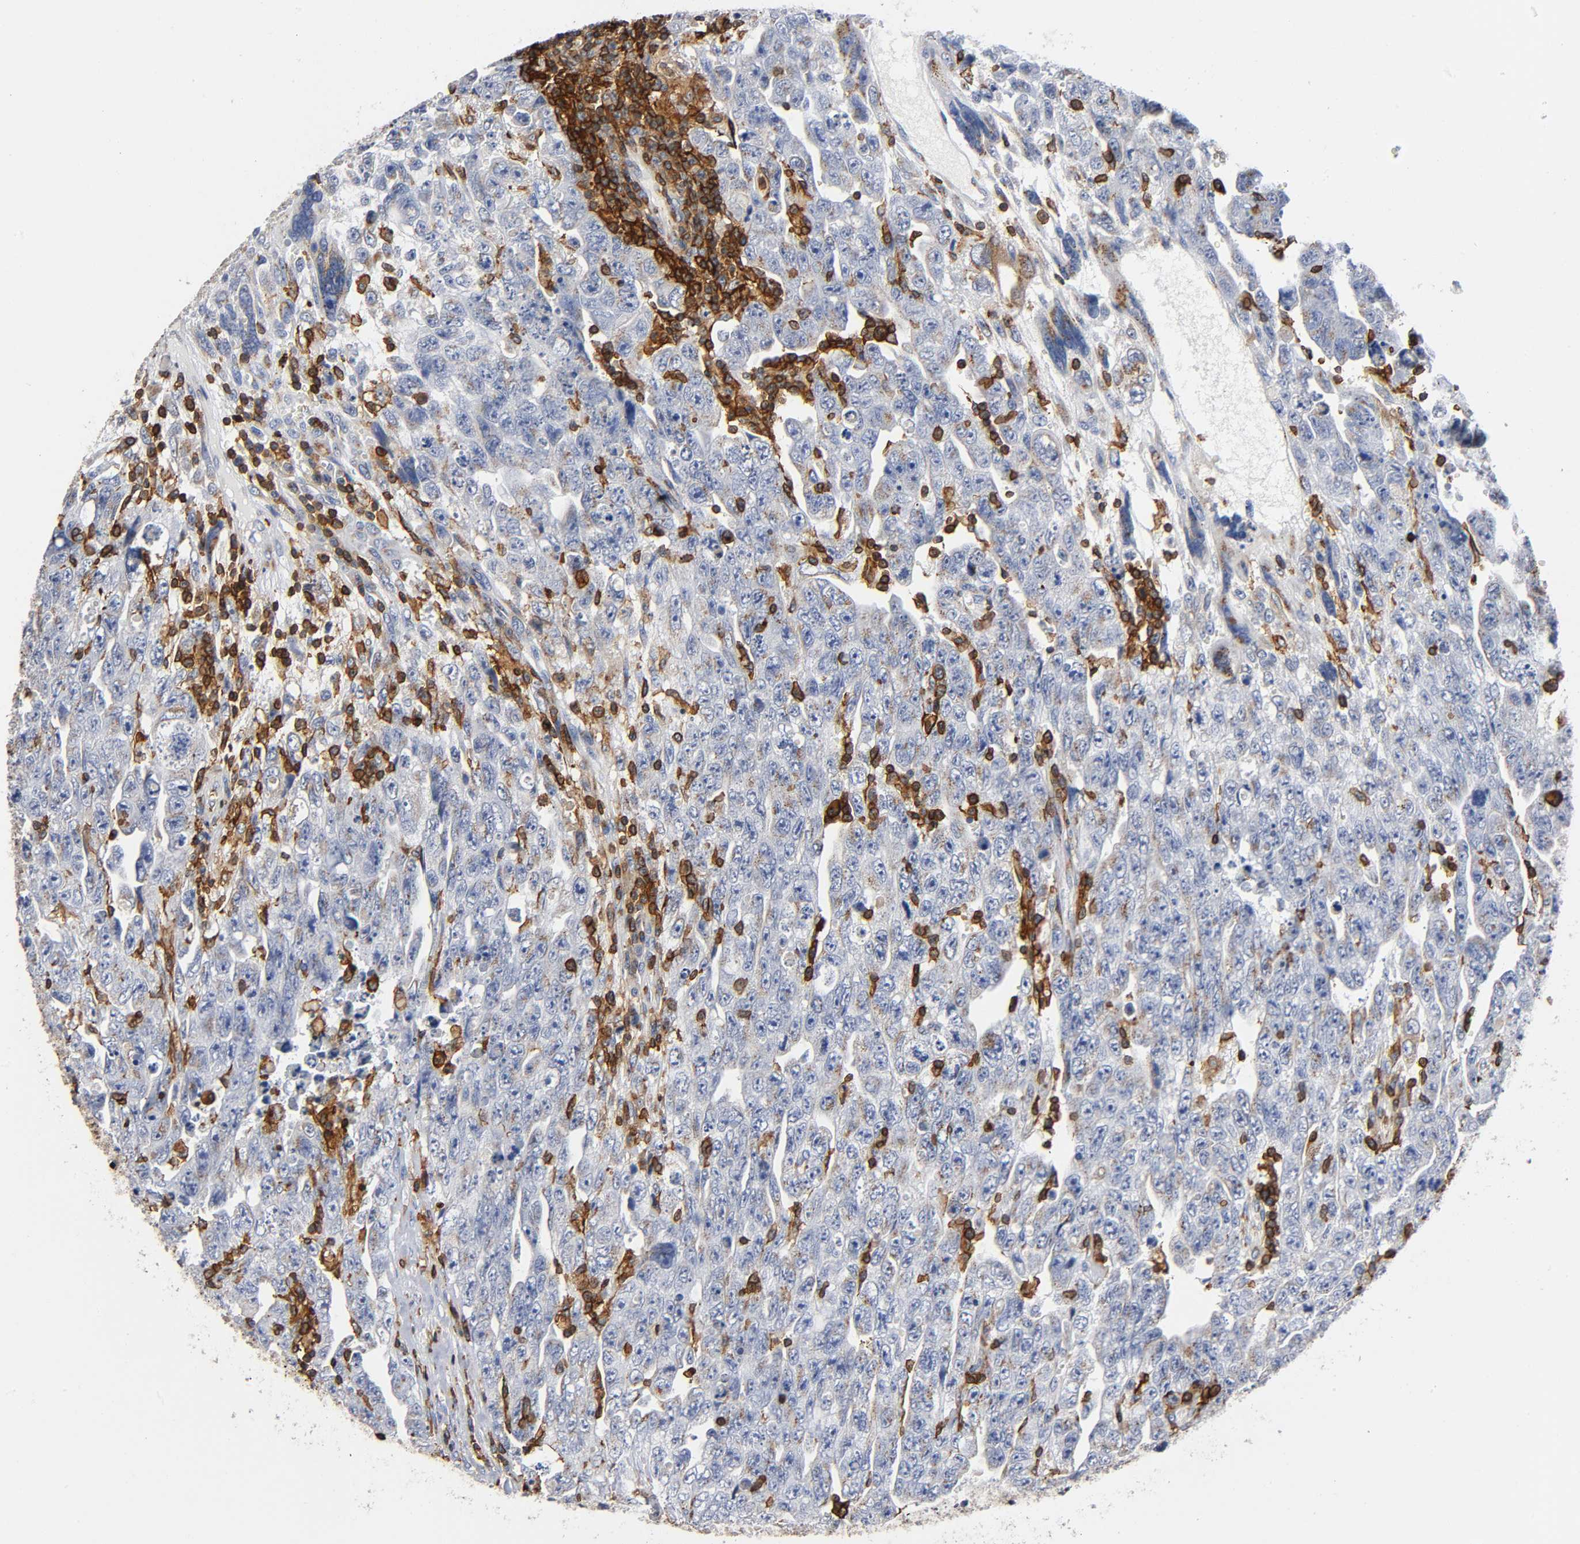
{"staining": {"intensity": "weak", "quantity": "25%-75%", "location": "cytoplasmic/membranous"}, "tissue": "testis cancer", "cell_type": "Tumor cells", "image_type": "cancer", "snomed": [{"axis": "morphology", "description": "Carcinoma, Embryonal, NOS"}, {"axis": "topography", "description": "Testis"}], "caption": "IHC of human testis embryonal carcinoma shows low levels of weak cytoplasmic/membranous positivity in approximately 25%-75% of tumor cells.", "gene": "CAPN10", "patient": {"sex": "male", "age": 28}}